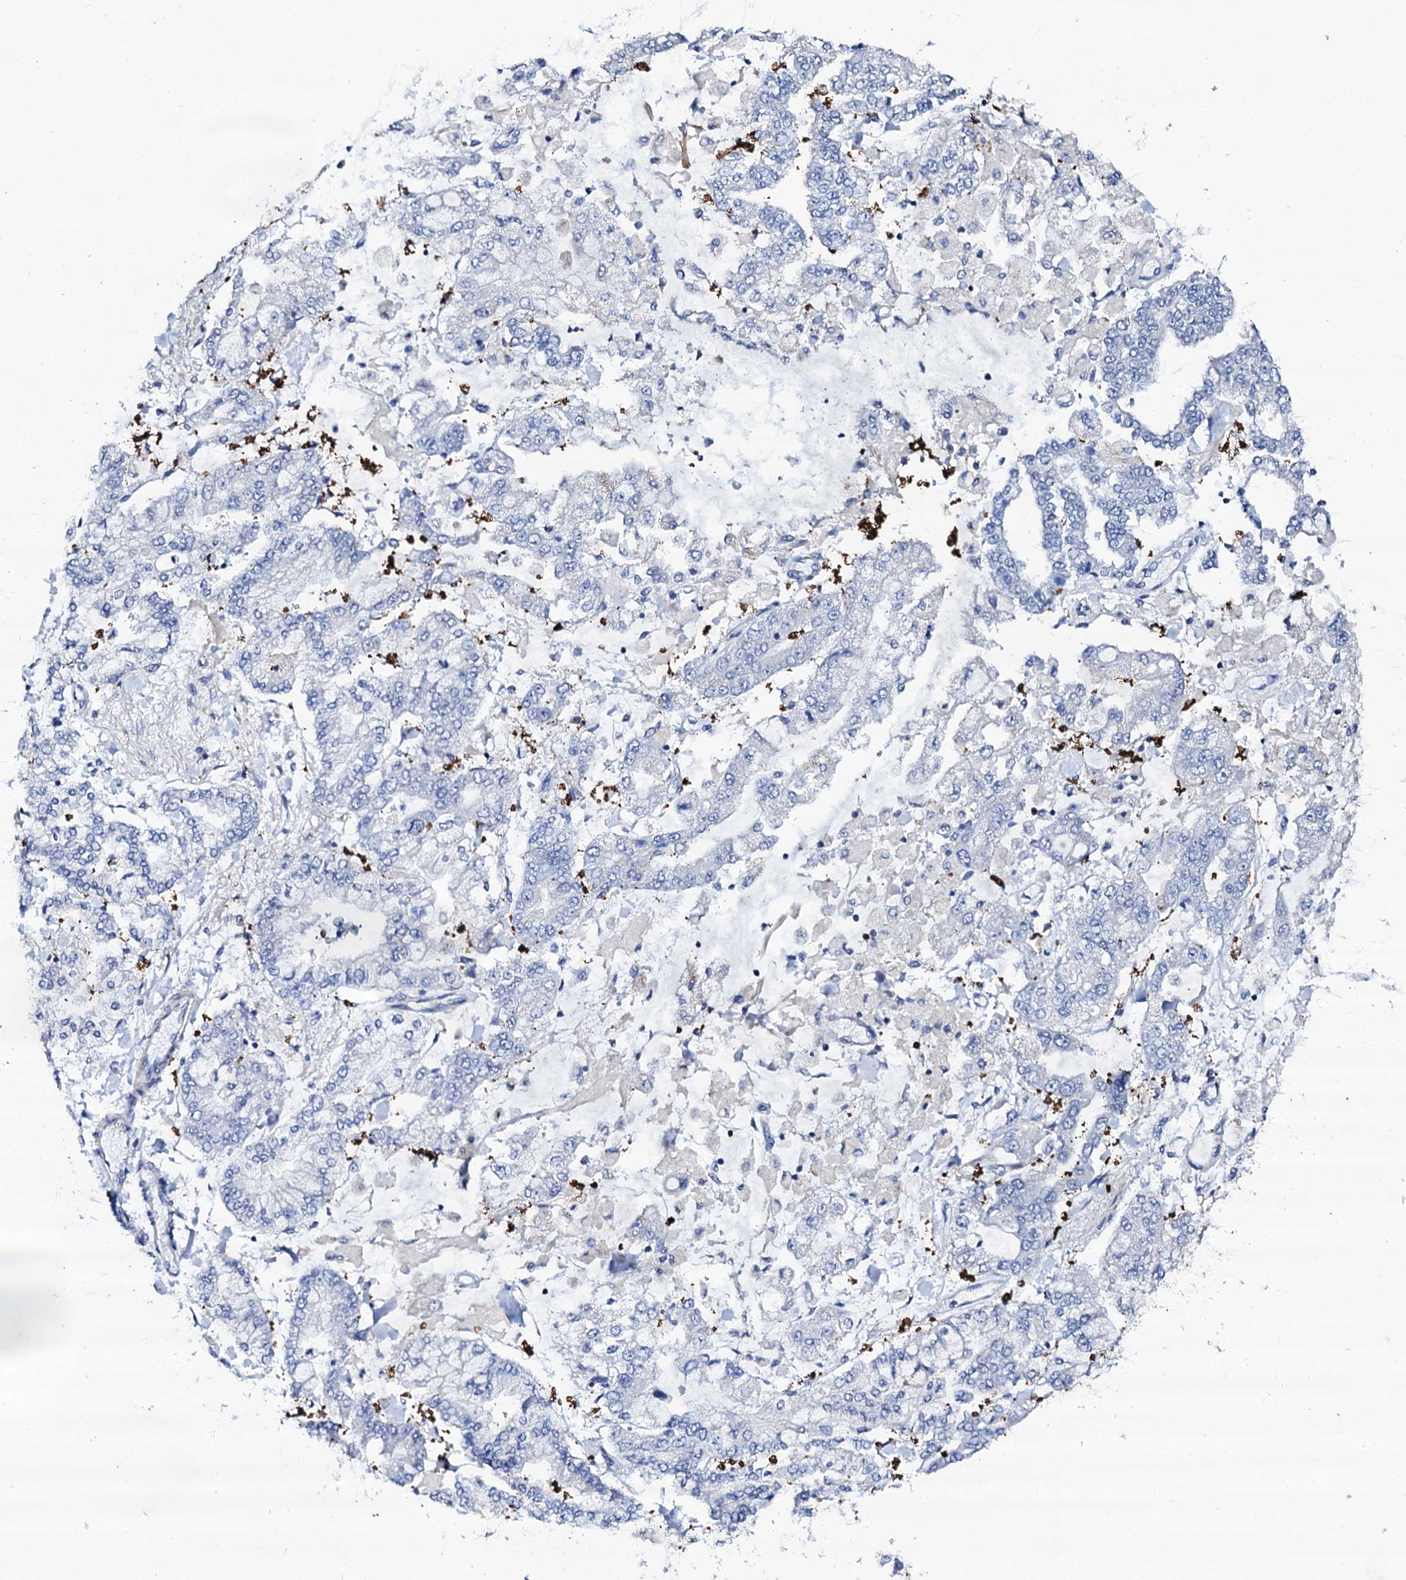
{"staining": {"intensity": "strong", "quantity": "<25%", "location": "cytoplasmic/membranous"}, "tissue": "stomach cancer", "cell_type": "Tumor cells", "image_type": "cancer", "snomed": [{"axis": "morphology", "description": "Normal tissue, NOS"}, {"axis": "morphology", "description": "Adenocarcinoma, NOS"}, {"axis": "topography", "description": "Stomach, upper"}, {"axis": "topography", "description": "Stomach"}], "caption": "Tumor cells reveal medium levels of strong cytoplasmic/membranous expression in about <25% of cells in stomach cancer (adenocarcinoma).", "gene": "GLB1L3", "patient": {"sex": "male", "age": 76}}